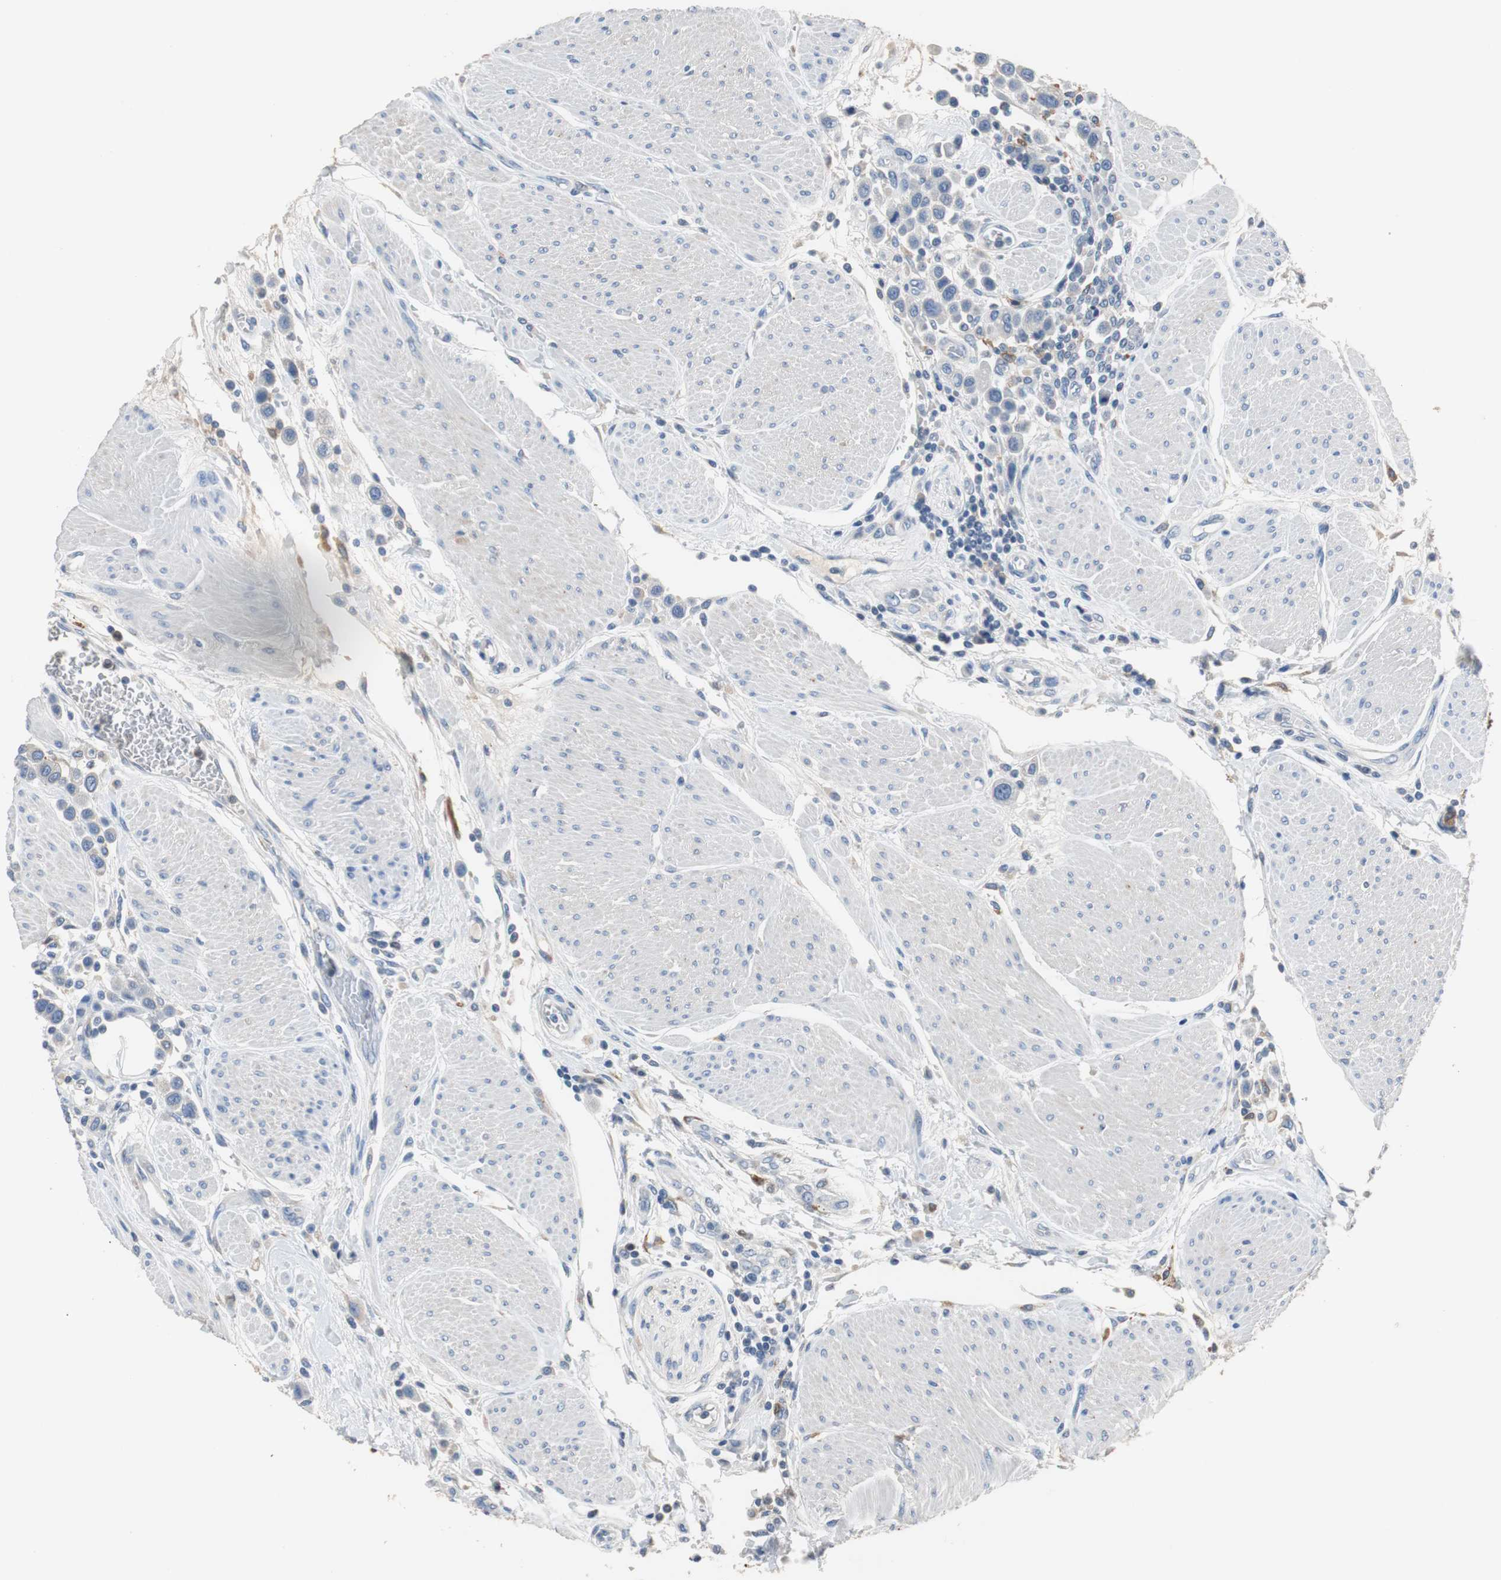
{"staining": {"intensity": "negative", "quantity": "none", "location": "none"}, "tissue": "urothelial cancer", "cell_type": "Tumor cells", "image_type": "cancer", "snomed": [{"axis": "morphology", "description": "Urothelial carcinoma, High grade"}, {"axis": "topography", "description": "Urinary bladder"}], "caption": "This histopathology image is of urothelial cancer stained with immunohistochemistry to label a protein in brown with the nuclei are counter-stained blue. There is no staining in tumor cells.", "gene": "PI15", "patient": {"sex": "male", "age": 50}}